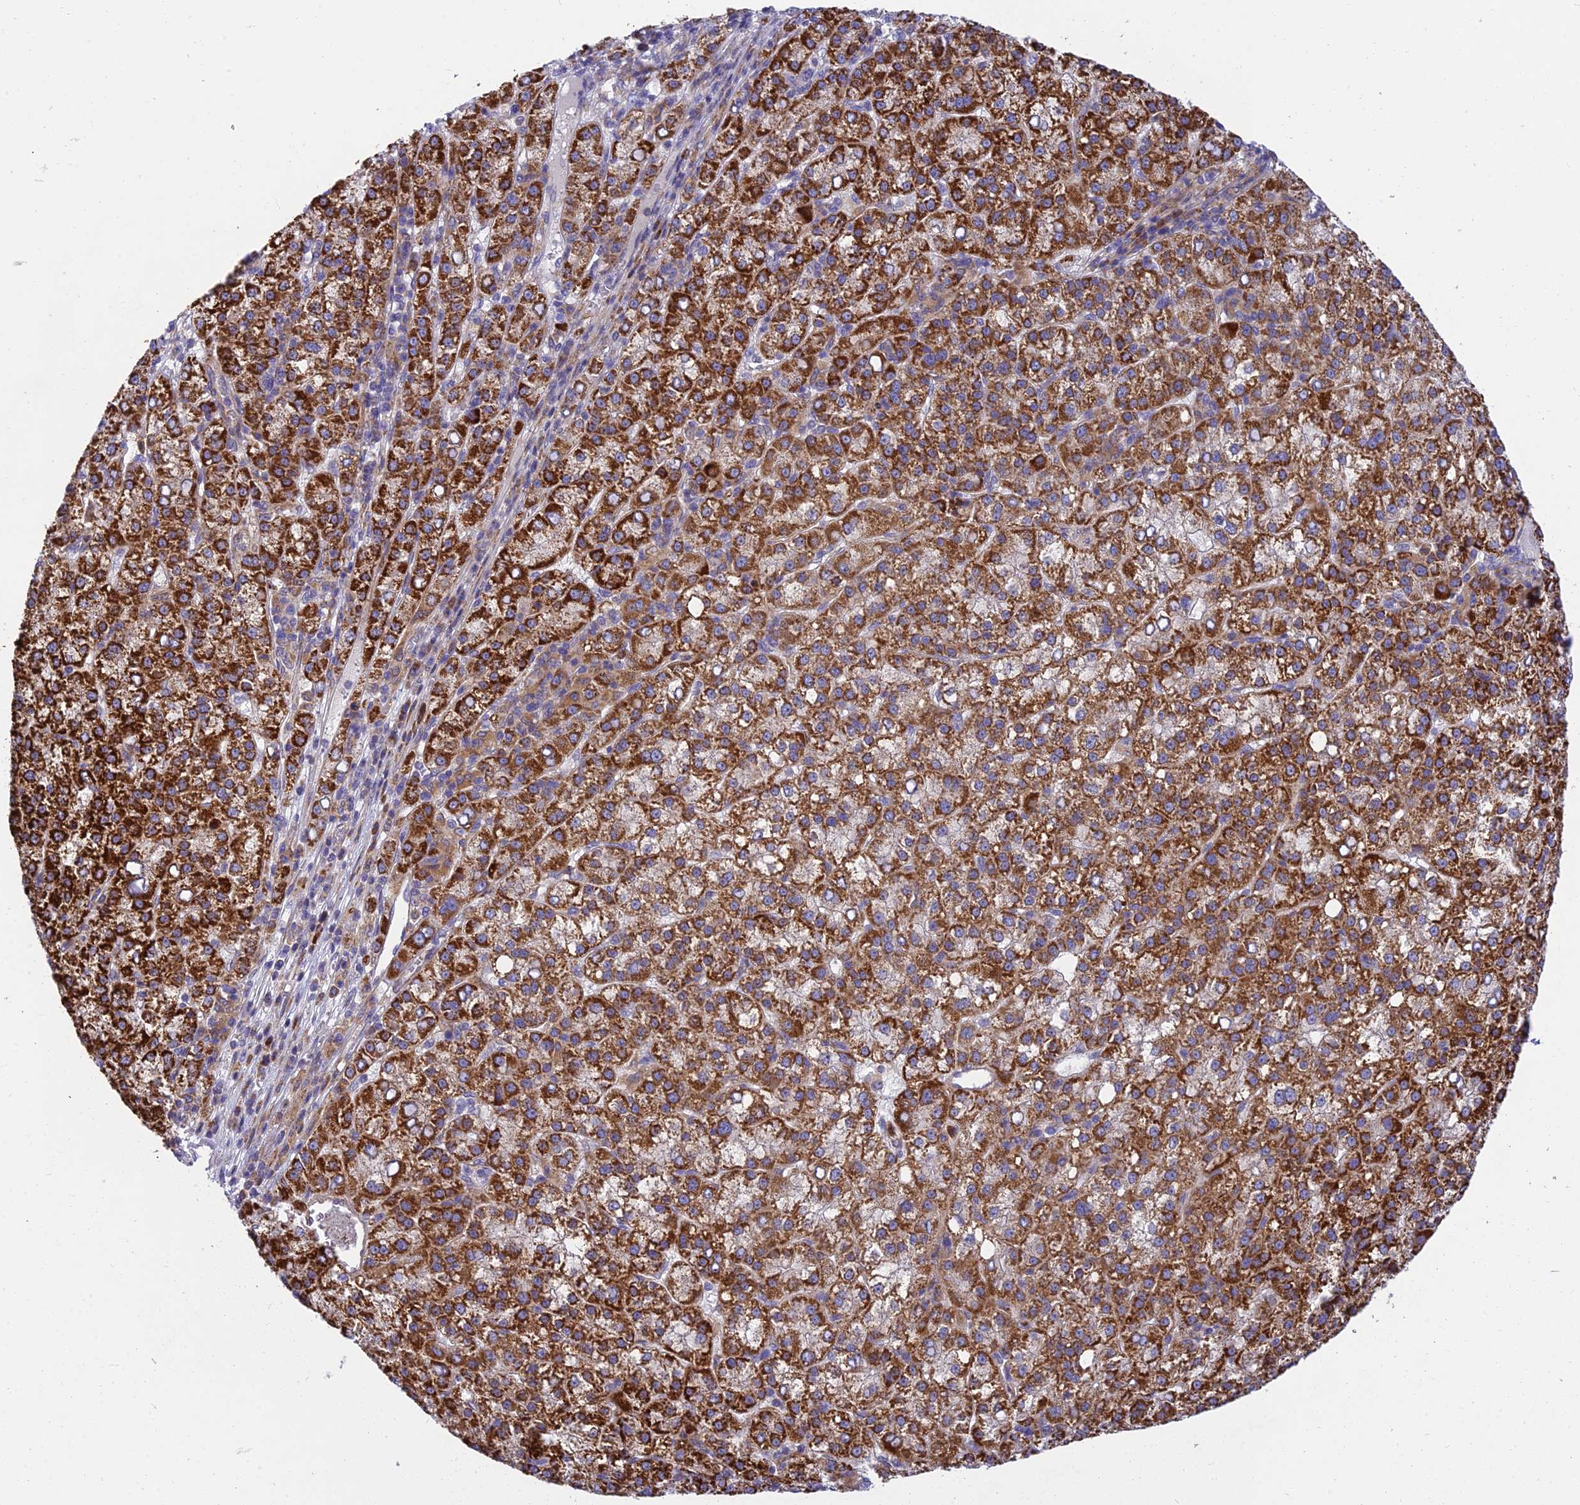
{"staining": {"intensity": "strong", "quantity": ">75%", "location": "cytoplasmic/membranous"}, "tissue": "liver cancer", "cell_type": "Tumor cells", "image_type": "cancer", "snomed": [{"axis": "morphology", "description": "Carcinoma, Hepatocellular, NOS"}, {"axis": "topography", "description": "Liver"}], "caption": "Human liver cancer (hepatocellular carcinoma) stained for a protein (brown) demonstrates strong cytoplasmic/membranous positive positivity in about >75% of tumor cells.", "gene": "CLCN7", "patient": {"sex": "female", "age": 58}}